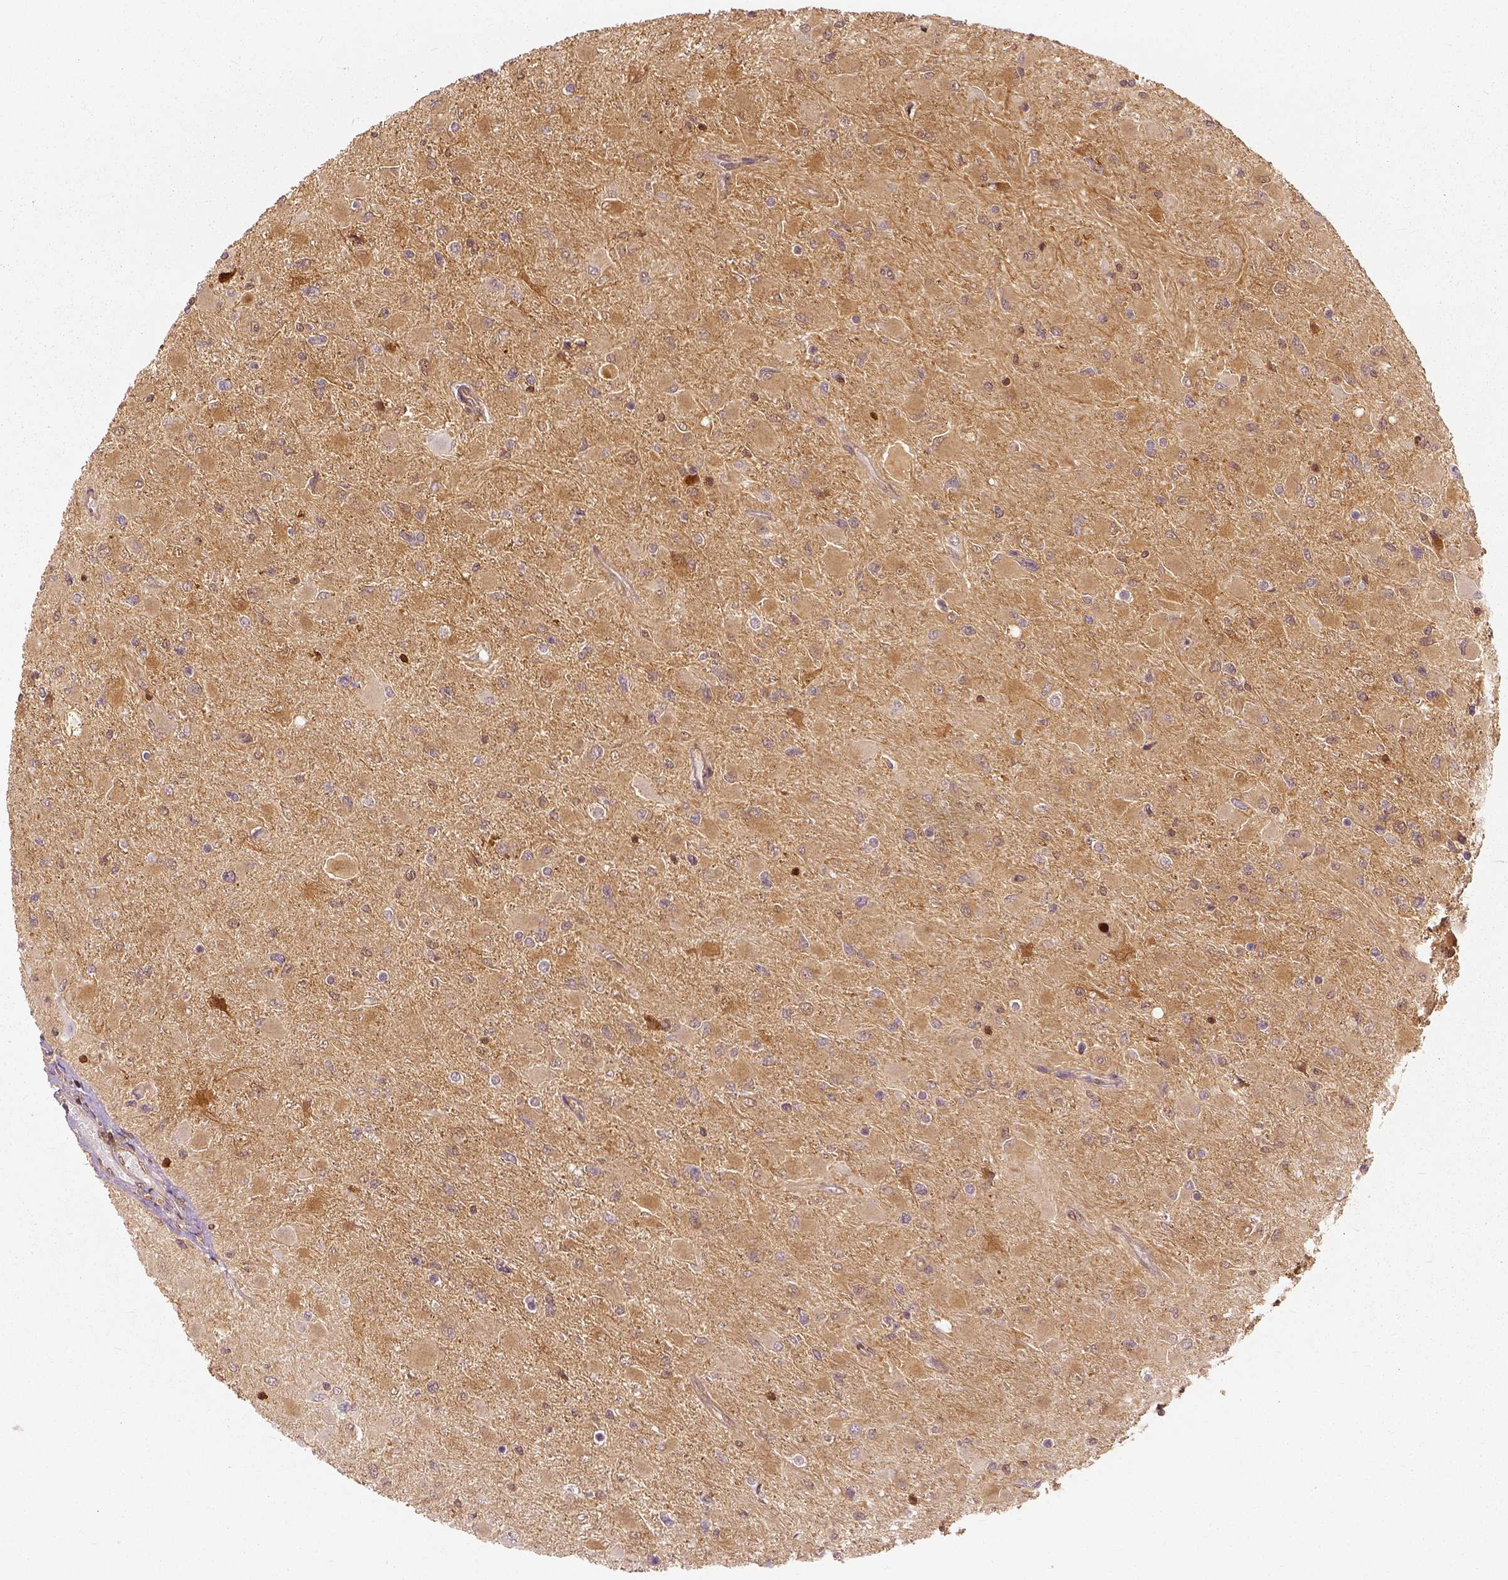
{"staining": {"intensity": "moderate", "quantity": ">75%", "location": "cytoplasmic/membranous"}, "tissue": "glioma", "cell_type": "Tumor cells", "image_type": "cancer", "snomed": [{"axis": "morphology", "description": "Glioma, malignant, High grade"}, {"axis": "topography", "description": "Cerebral cortex"}], "caption": "This photomicrograph demonstrates IHC staining of glioma, with medium moderate cytoplasmic/membranous positivity in approximately >75% of tumor cells.", "gene": "GPI", "patient": {"sex": "female", "age": 36}}